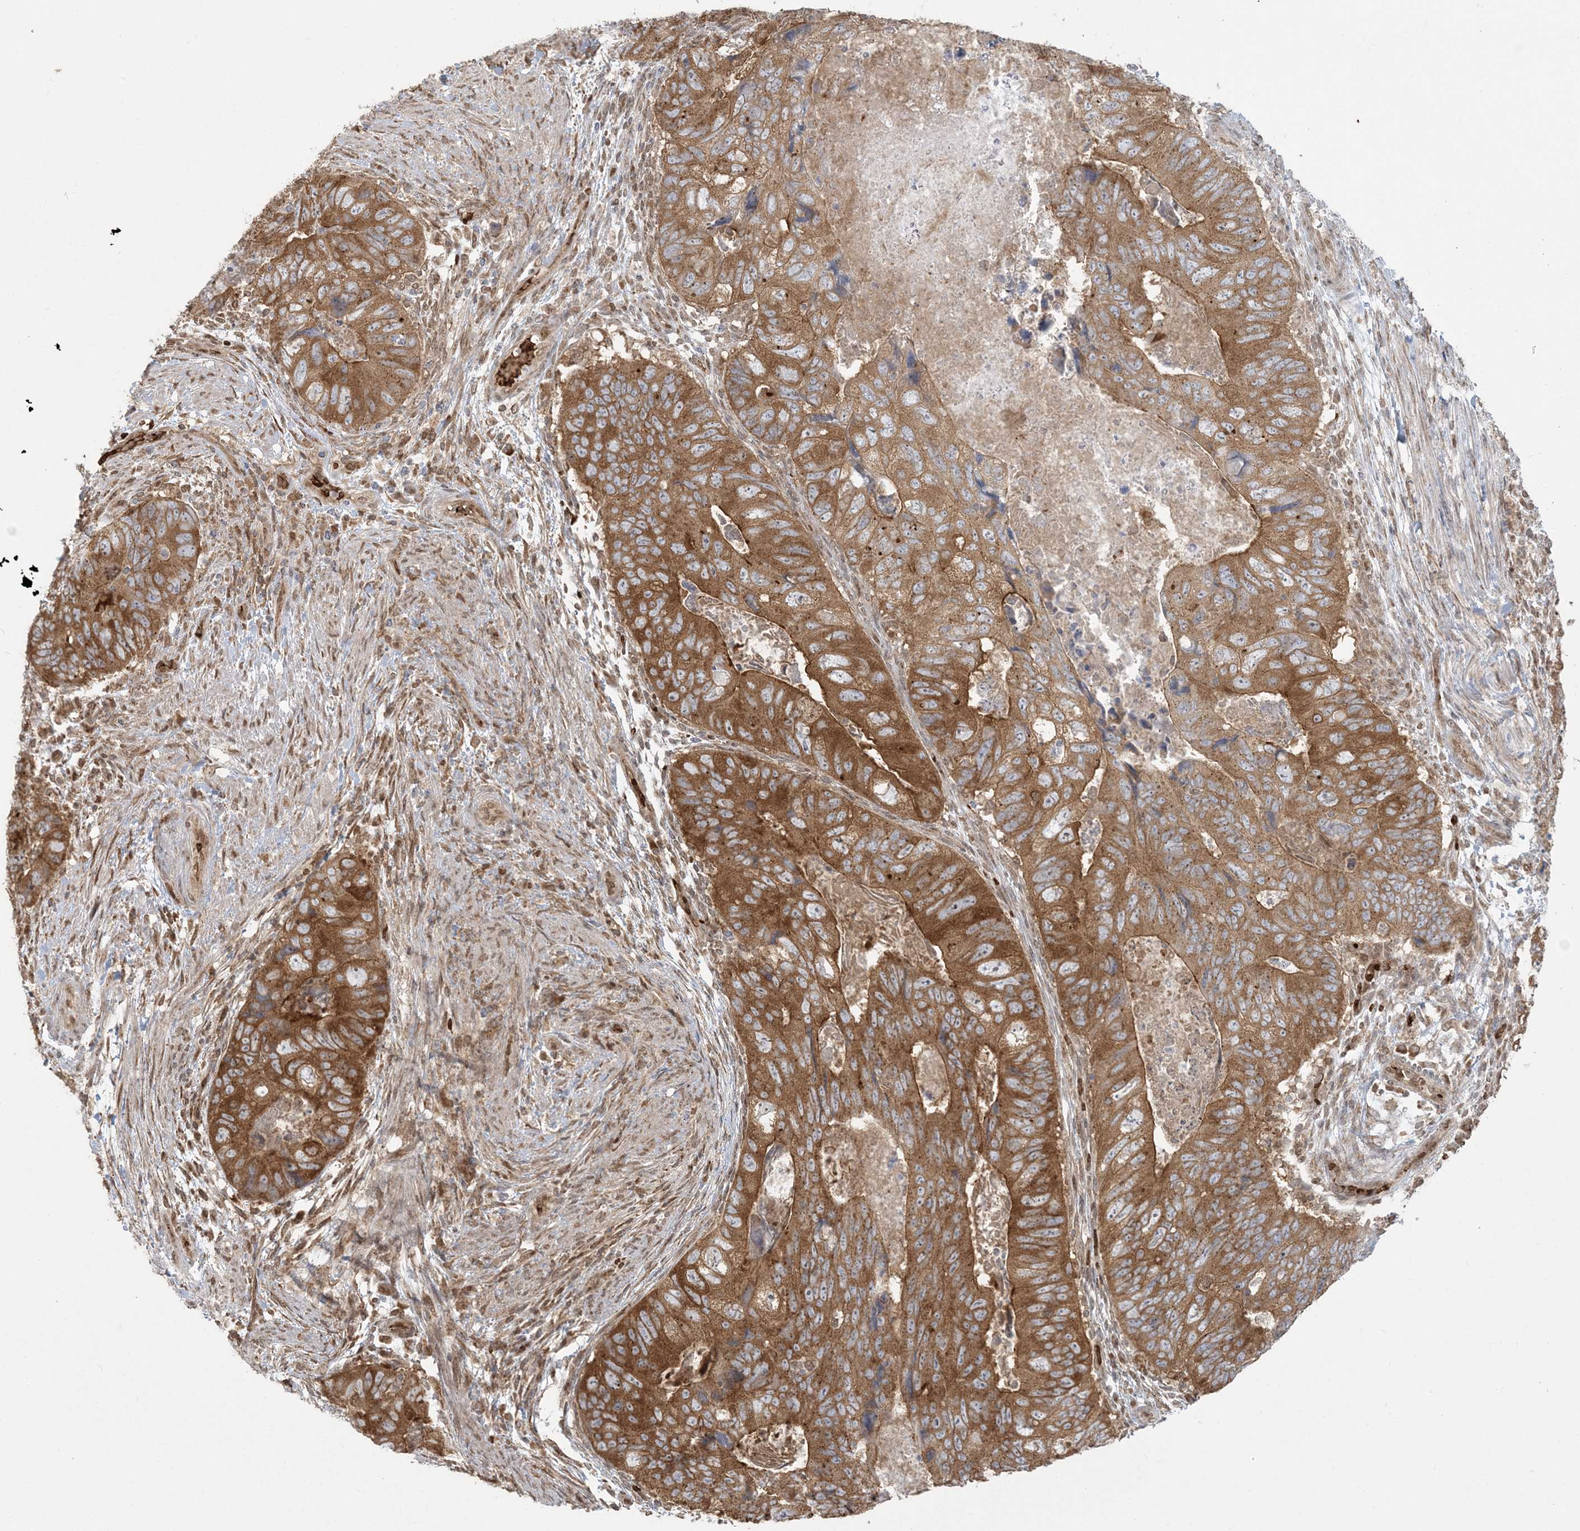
{"staining": {"intensity": "moderate", "quantity": ">75%", "location": "cytoplasmic/membranous"}, "tissue": "colorectal cancer", "cell_type": "Tumor cells", "image_type": "cancer", "snomed": [{"axis": "morphology", "description": "Adenocarcinoma, NOS"}, {"axis": "topography", "description": "Rectum"}], "caption": "This photomicrograph shows immunohistochemistry (IHC) staining of colorectal adenocarcinoma, with medium moderate cytoplasmic/membranous staining in approximately >75% of tumor cells.", "gene": "ABCF3", "patient": {"sex": "male", "age": 63}}